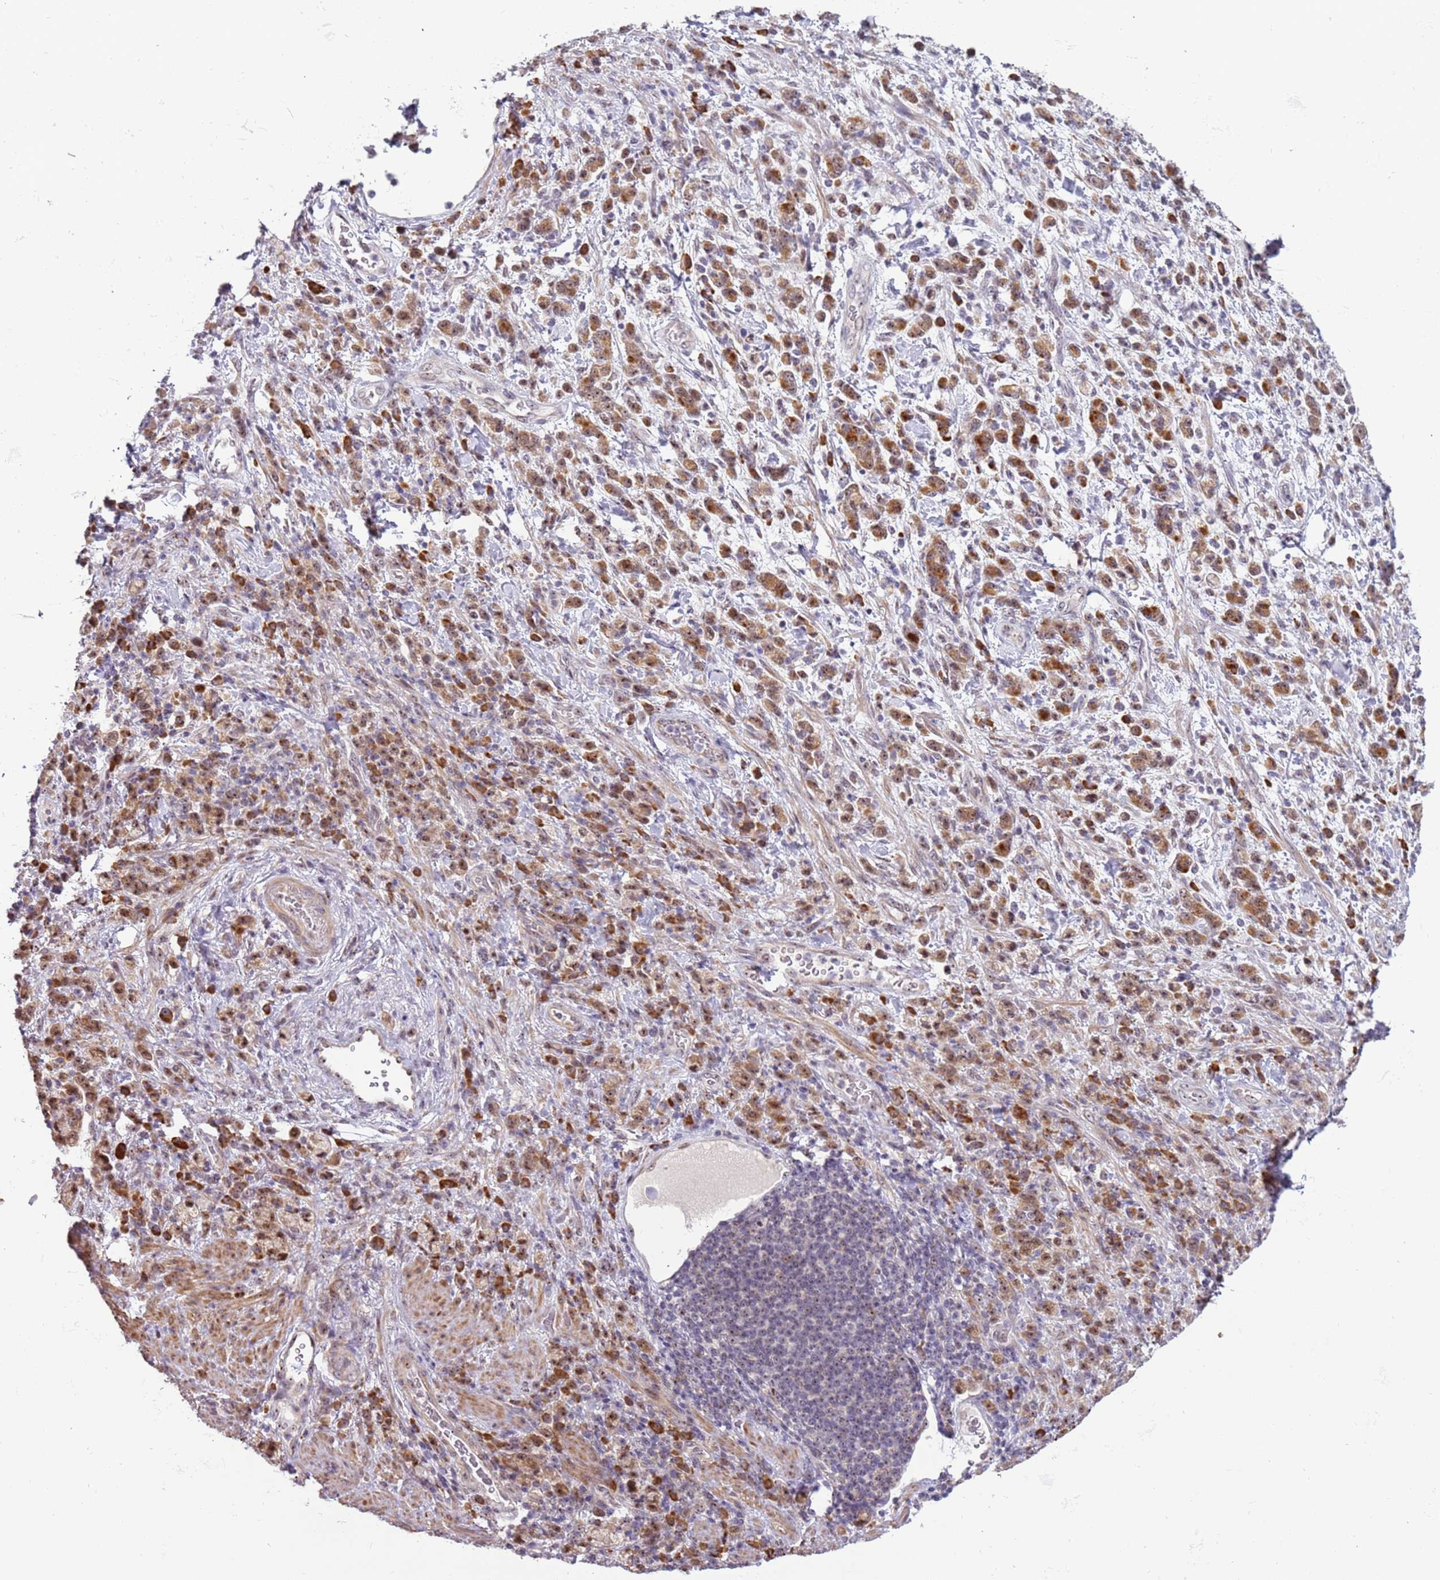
{"staining": {"intensity": "moderate", "quantity": ">75%", "location": "cytoplasmic/membranous,nuclear"}, "tissue": "stomach cancer", "cell_type": "Tumor cells", "image_type": "cancer", "snomed": [{"axis": "morphology", "description": "Adenocarcinoma, NOS"}, {"axis": "topography", "description": "Stomach"}], "caption": "Immunohistochemistry photomicrograph of neoplastic tissue: human adenocarcinoma (stomach) stained using IHC reveals medium levels of moderate protein expression localized specifically in the cytoplasmic/membranous and nuclear of tumor cells, appearing as a cytoplasmic/membranous and nuclear brown color.", "gene": "UCMA", "patient": {"sex": "male", "age": 76}}